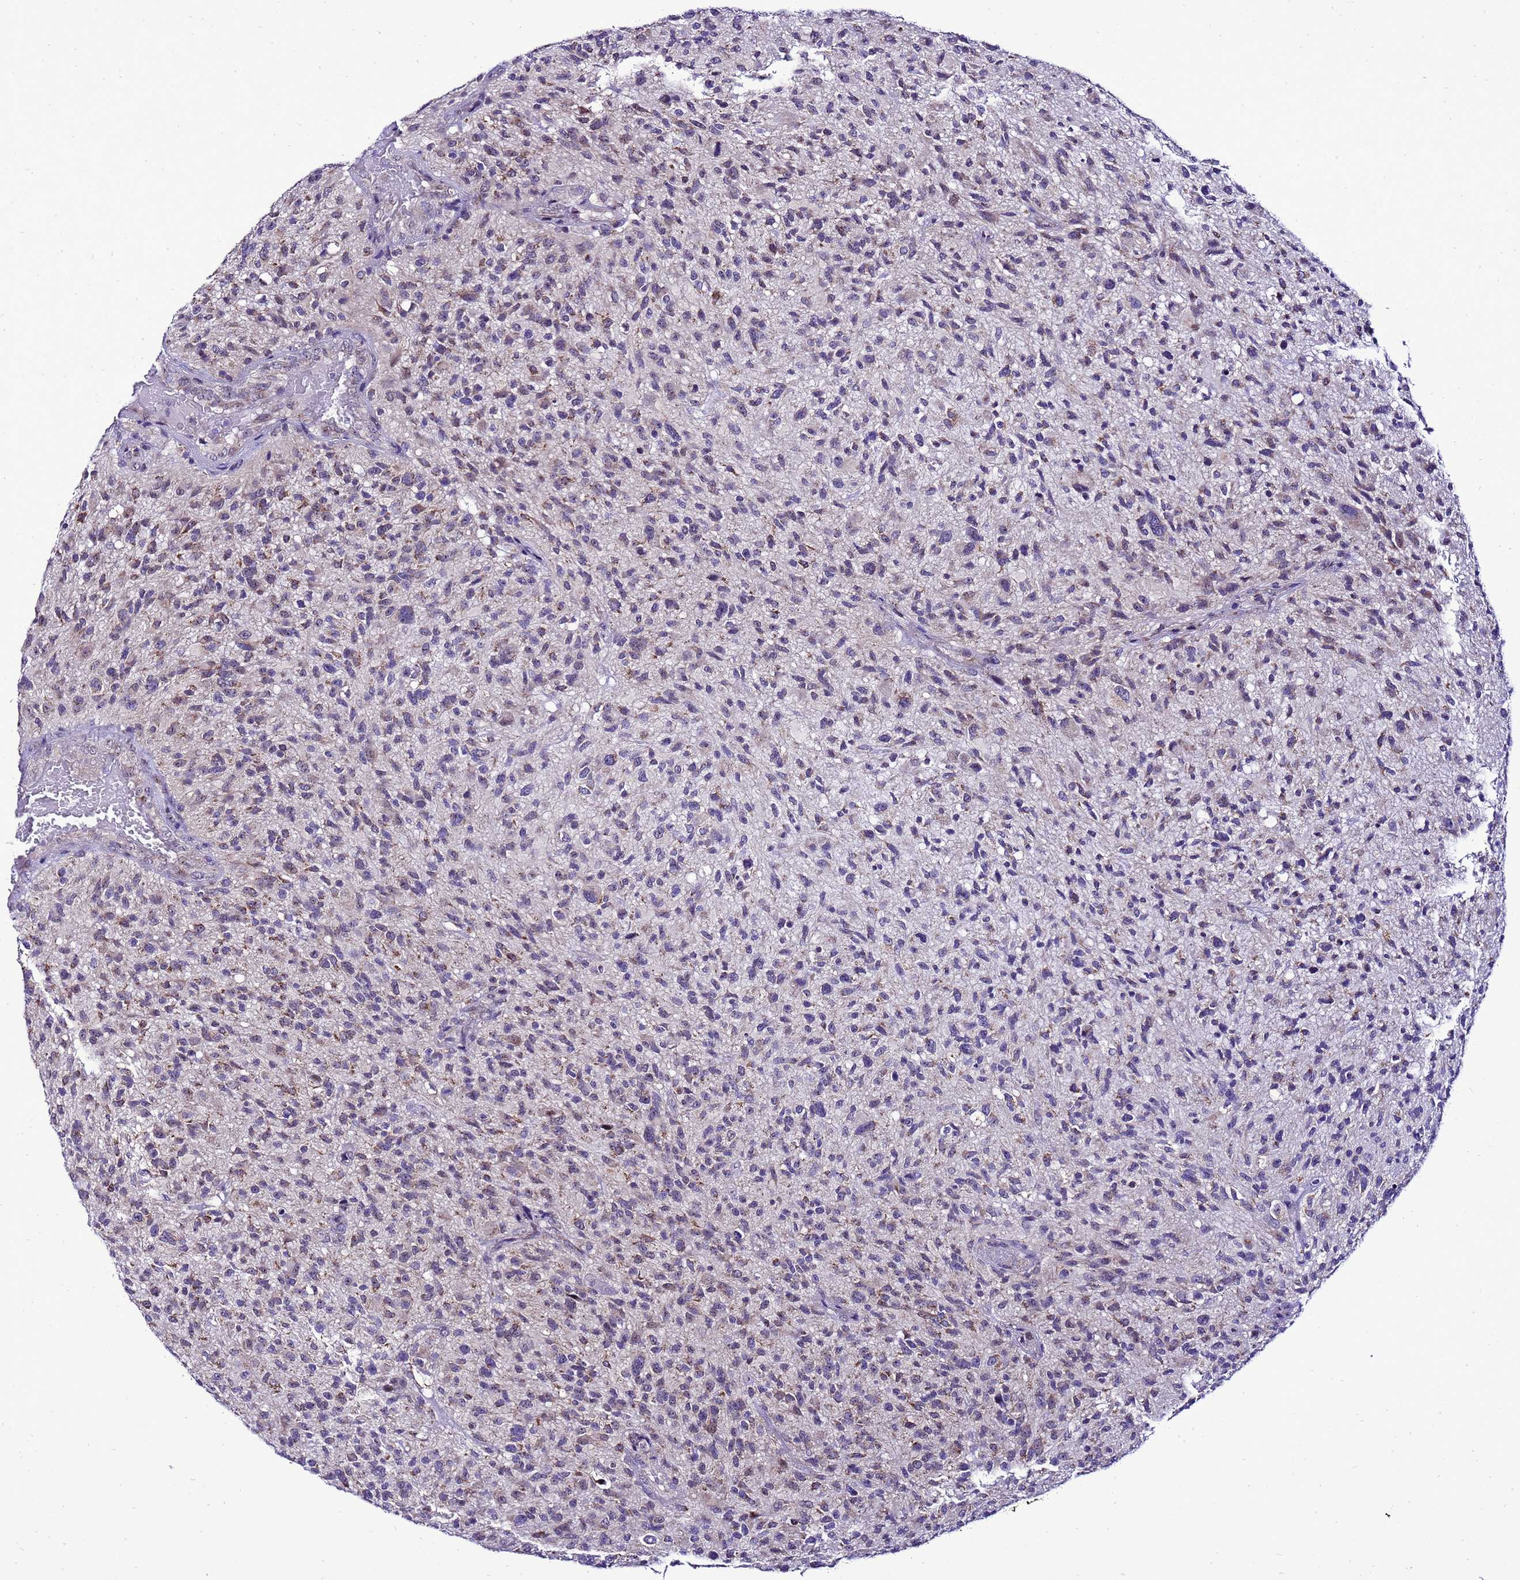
{"staining": {"intensity": "weak", "quantity": "<25%", "location": "cytoplasmic/membranous"}, "tissue": "glioma", "cell_type": "Tumor cells", "image_type": "cancer", "snomed": [{"axis": "morphology", "description": "Glioma, malignant, High grade"}, {"axis": "topography", "description": "Brain"}], "caption": "Glioma was stained to show a protein in brown. There is no significant positivity in tumor cells.", "gene": "DPH6", "patient": {"sex": "male", "age": 47}}